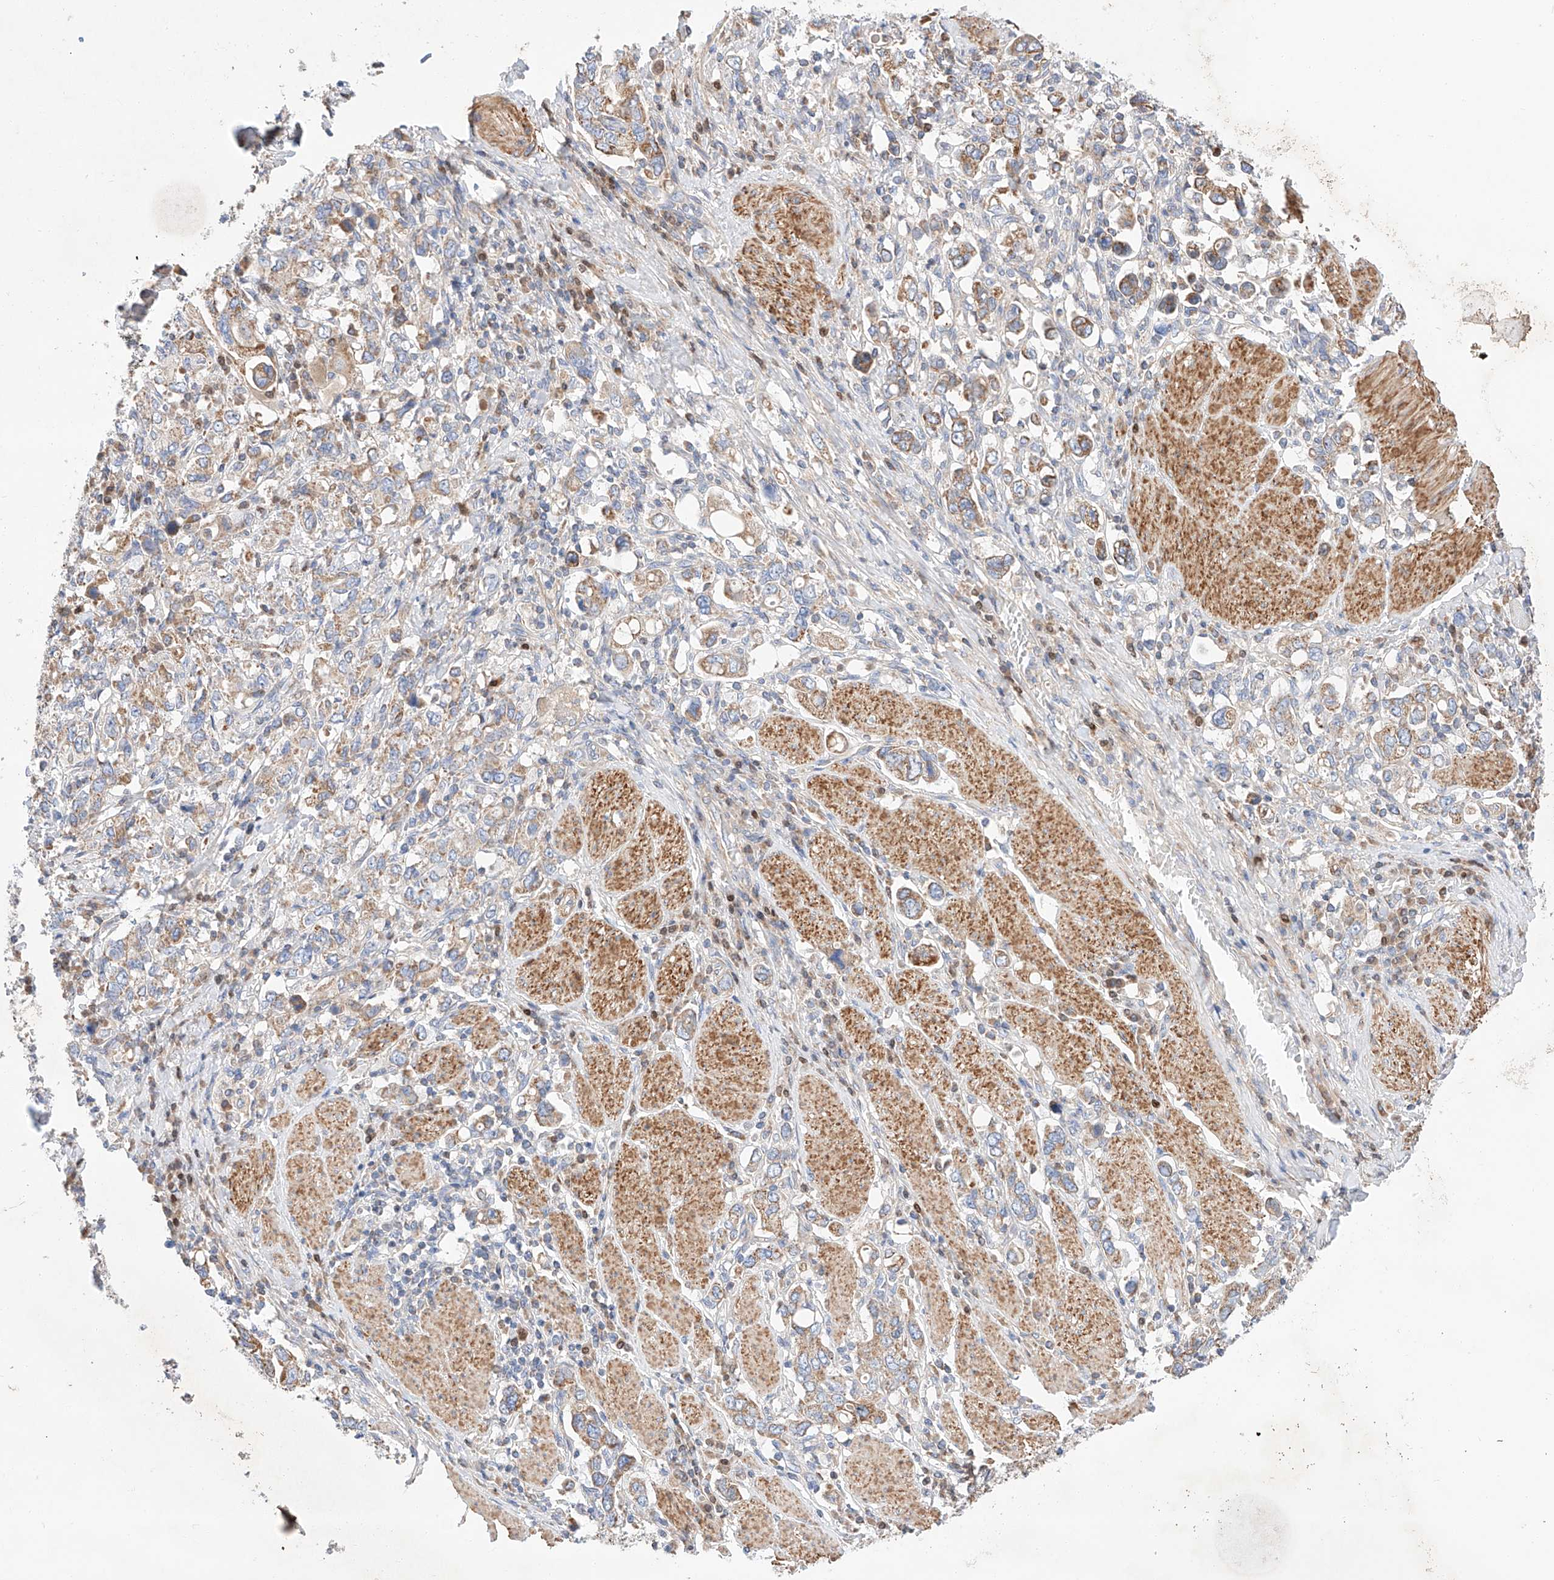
{"staining": {"intensity": "moderate", "quantity": ">75%", "location": "cytoplasmic/membranous"}, "tissue": "stomach cancer", "cell_type": "Tumor cells", "image_type": "cancer", "snomed": [{"axis": "morphology", "description": "Adenocarcinoma, NOS"}, {"axis": "topography", "description": "Stomach, upper"}], "caption": "Adenocarcinoma (stomach) stained with a protein marker reveals moderate staining in tumor cells.", "gene": "C6orf118", "patient": {"sex": "male", "age": 62}}